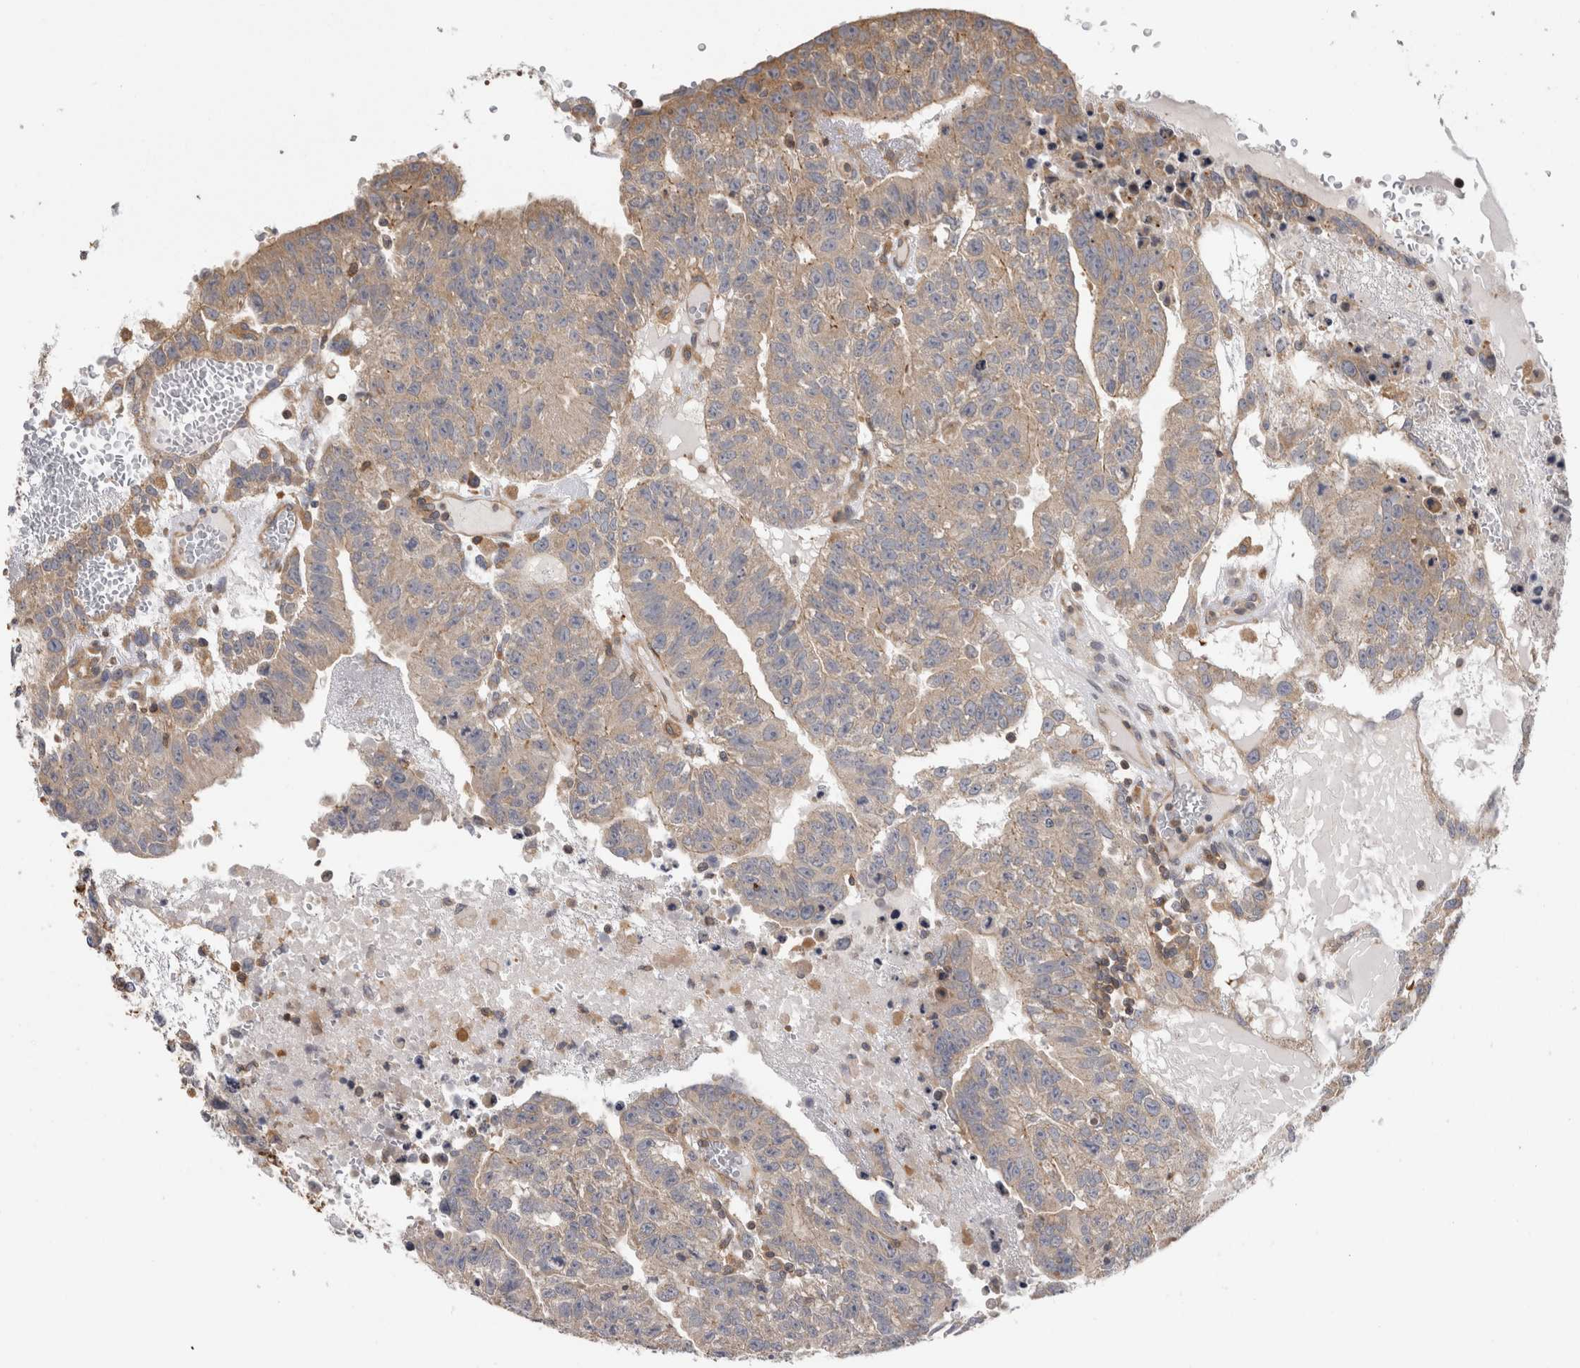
{"staining": {"intensity": "weak", "quantity": "25%-75%", "location": "cytoplasmic/membranous"}, "tissue": "testis cancer", "cell_type": "Tumor cells", "image_type": "cancer", "snomed": [{"axis": "morphology", "description": "Seminoma, NOS"}, {"axis": "morphology", "description": "Carcinoma, Embryonal, NOS"}, {"axis": "topography", "description": "Testis"}], "caption": "Testis seminoma stained for a protein shows weak cytoplasmic/membranous positivity in tumor cells. Immunohistochemistry (ihc) stains the protein in brown and the nuclei are stained blue.", "gene": "GRIK2", "patient": {"sex": "male", "age": 52}}